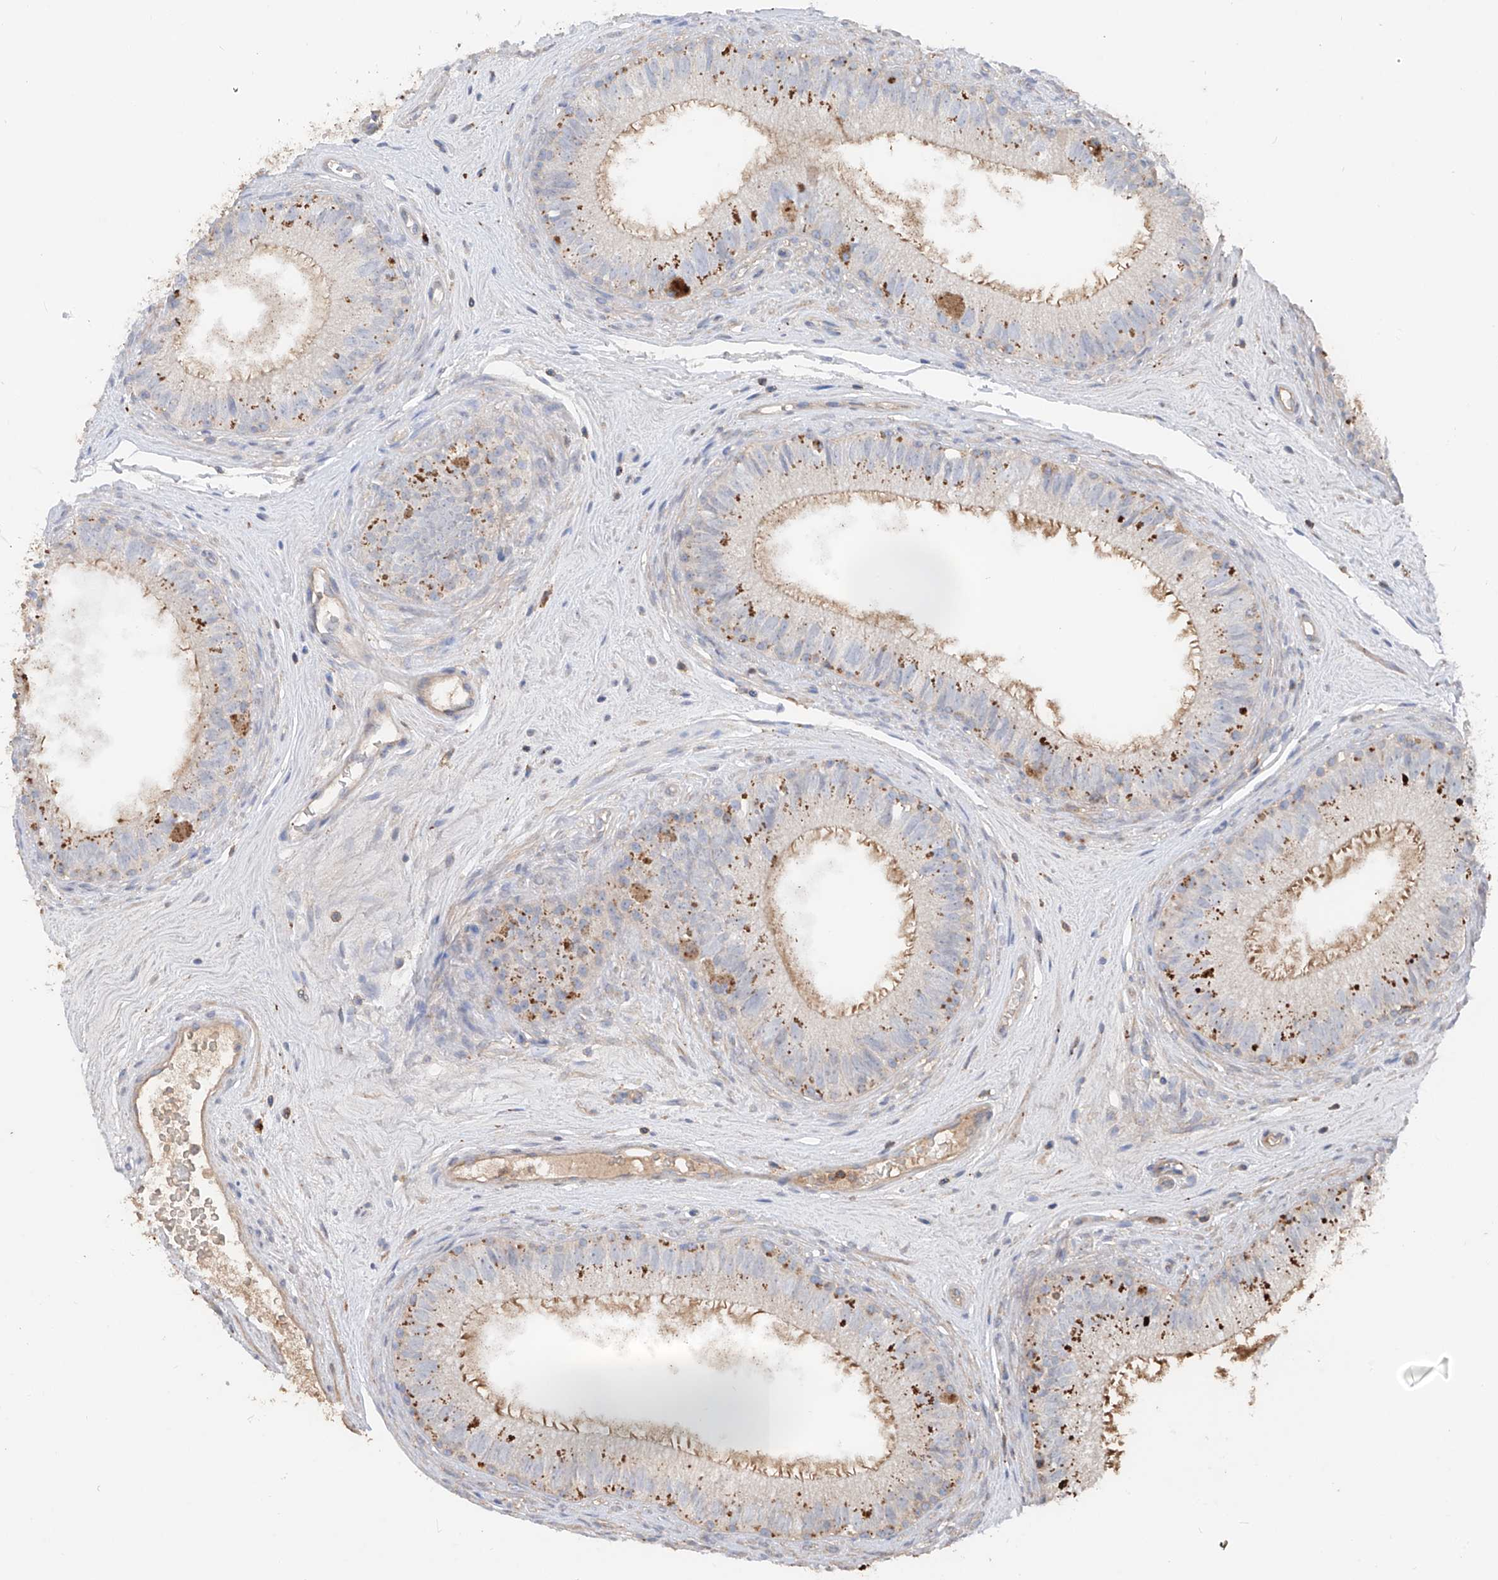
{"staining": {"intensity": "weak", "quantity": "25%-75%", "location": "cytoplasmic/membranous"}, "tissue": "epididymis", "cell_type": "Glandular cells", "image_type": "normal", "snomed": [{"axis": "morphology", "description": "Normal tissue, NOS"}, {"axis": "topography", "description": "Epididymis"}], "caption": "The image shows immunohistochemical staining of benign epididymis. There is weak cytoplasmic/membranous staining is present in approximately 25%-75% of glandular cells. The protein is stained brown, and the nuclei are stained in blue (DAB IHC with brightfield microscopy, high magnification).", "gene": "EDN1", "patient": {"sex": "male", "age": 71}}